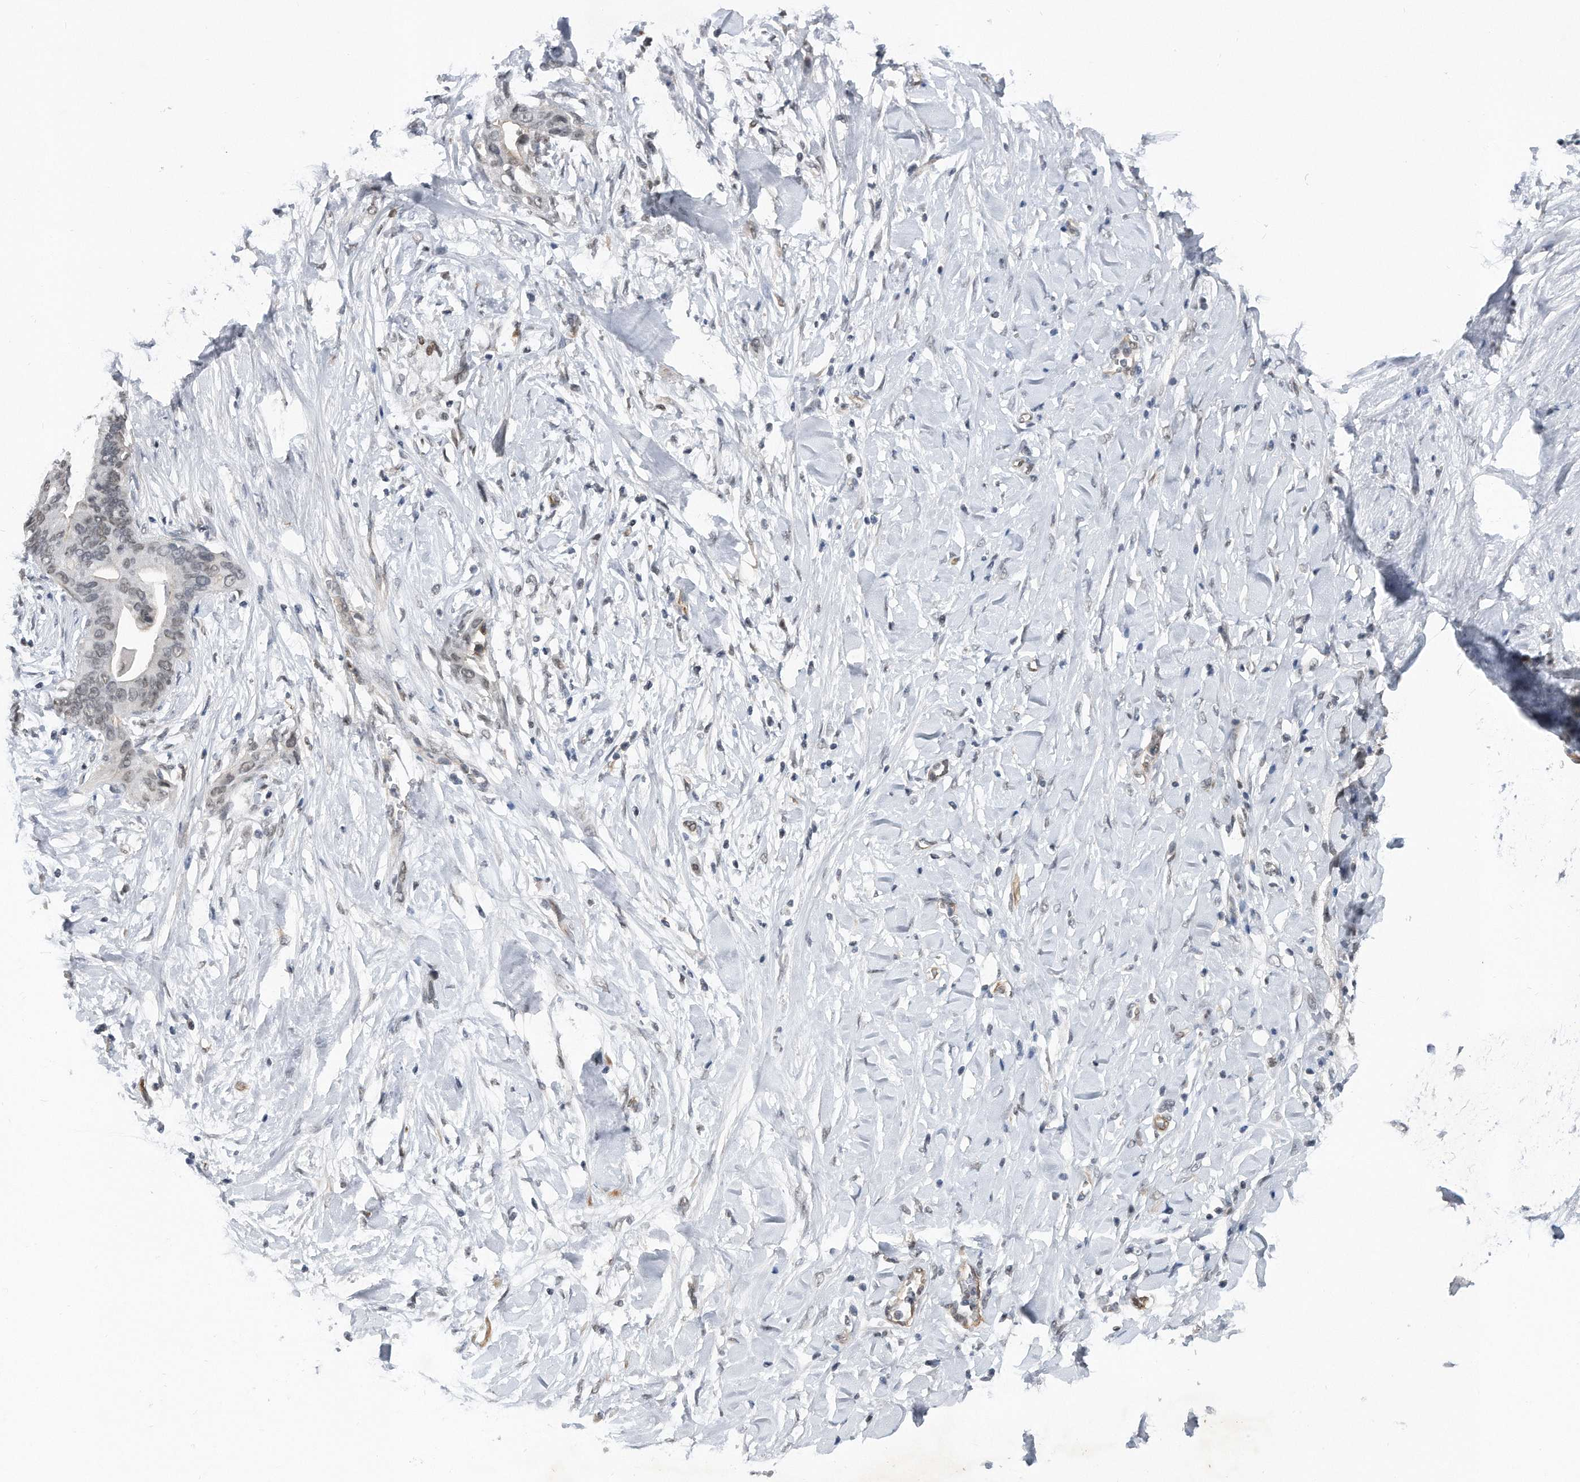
{"staining": {"intensity": "moderate", "quantity": "<25%", "location": "cytoplasmic/membranous"}, "tissue": "pancreatic cancer", "cell_type": "Tumor cells", "image_type": "cancer", "snomed": [{"axis": "morphology", "description": "Normal tissue, NOS"}, {"axis": "morphology", "description": "Adenocarcinoma, NOS"}, {"axis": "topography", "description": "Pancreas"}, {"axis": "topography", "description": "Peripheral nerve tissue"}], "caption": "Protein expression analysis of pancreatic adenocarcinoma shows moderate cytoplasmic/membranous expression in approximately <25% of tumor cells. (IHC, brightfield microscopy, high magnification).", "gene": "TP53INP1", "patient": {"sex": "male", "age": 59}}